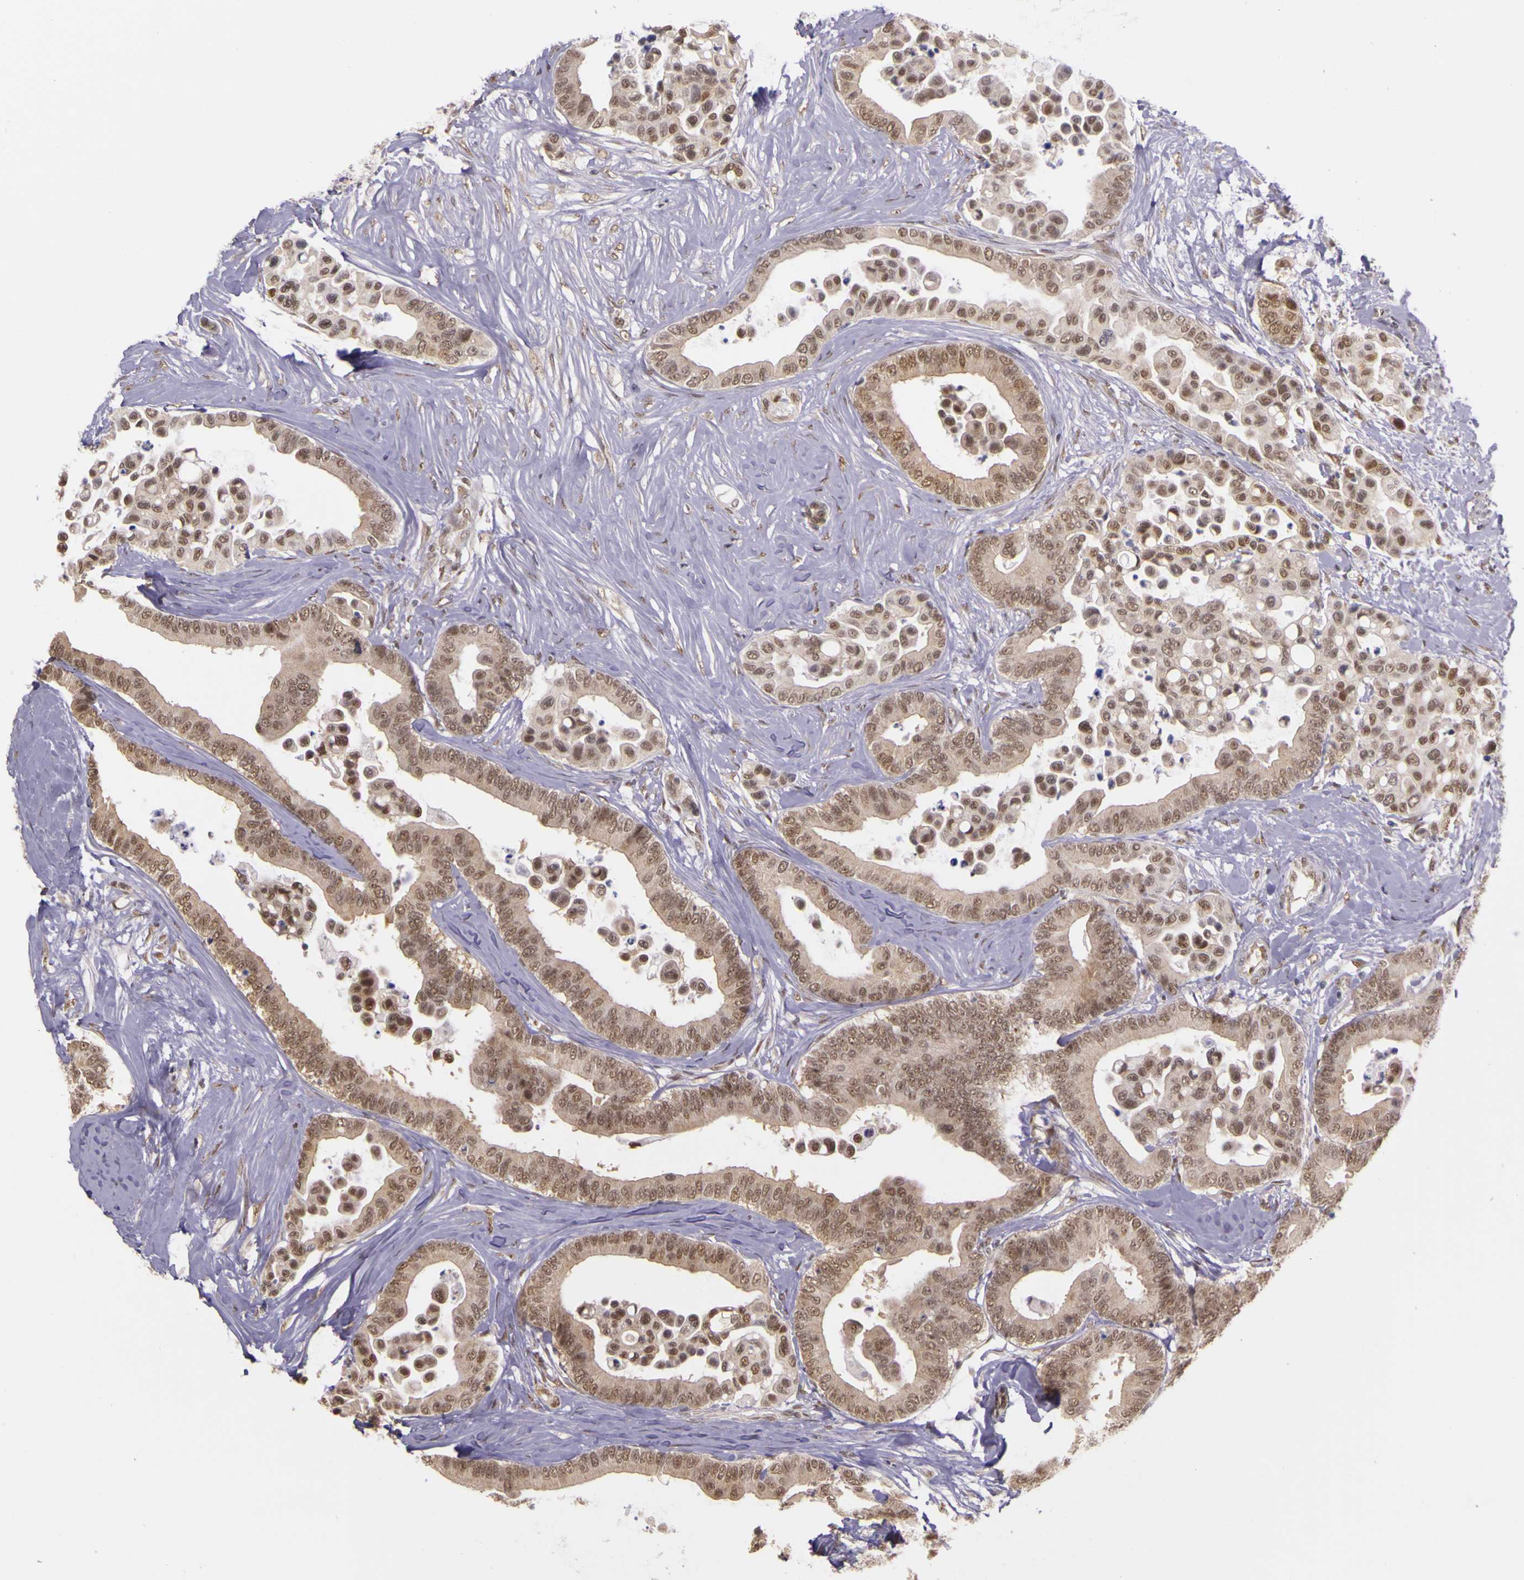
{"staining": {"intensity": "moderate", "quantity": ">75%", "location": "cytoplasmic/membranous,nuclear"}, "tissue": "colorectal cancer", "cell_type": "Tumor cells", "image_type": "cancer", "snomed": [{"axis": "morphology", "description": "Adenocarcinoma, NOS"}, {"axis": "topography", "description": "Colon"}], "caption": "A photomicrograph of human colorectal adenocarcinoma stained for a protein exhibits moderate cytoplasmic/membranous and nuclear brown staining in tumor cells.", "gene": "WDR13", "patient": {"sex": "male", "age": 82}}